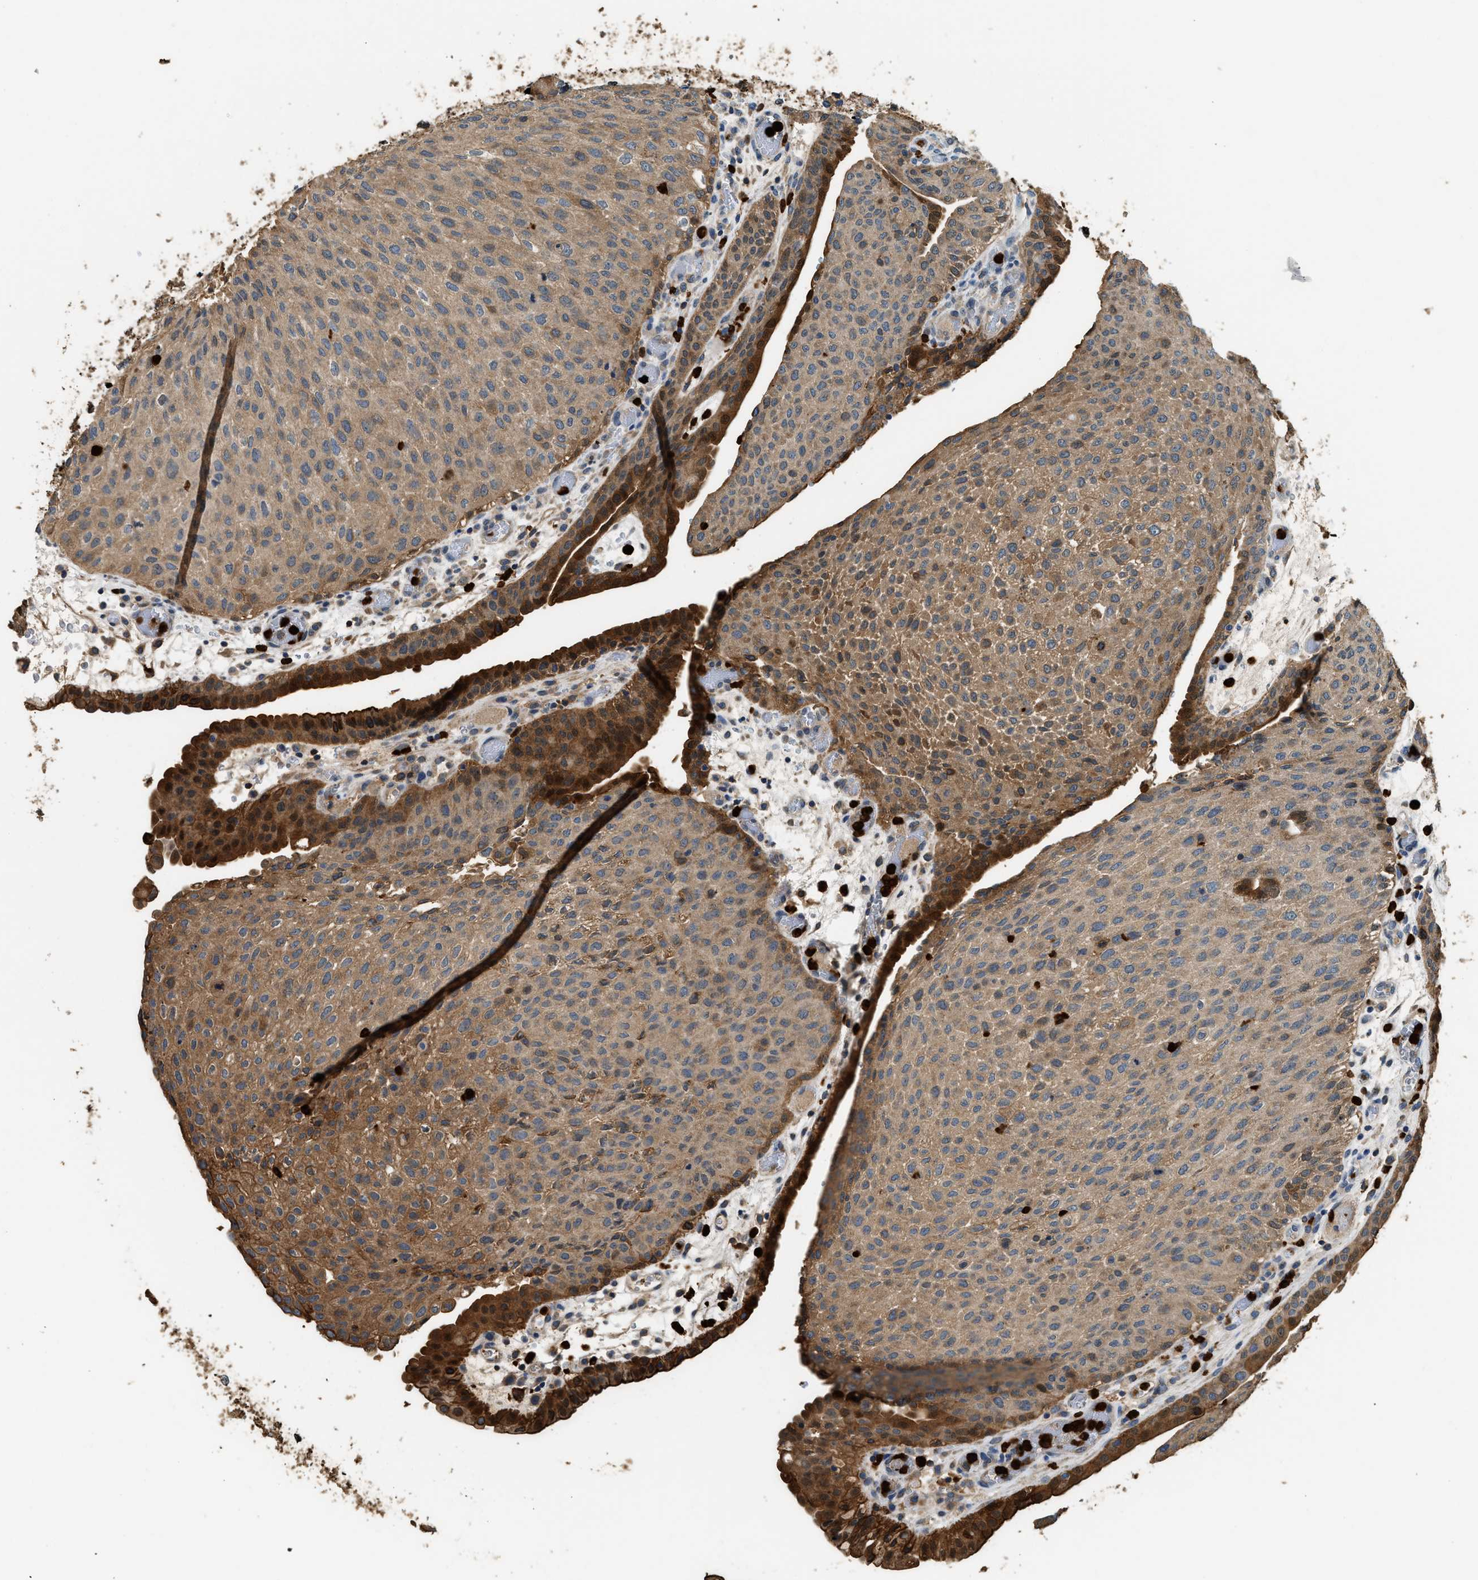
{"staining": {"intensity": "moderate", "quantity": ">75%", "location": "cytoplasmic/membranous"}, "tissue": "urothelial cancer", "cell_type": "Tumor cells", "image_type": "cancer", "snomed": [{"axis": "morphology", "description": "Urothelial carcinoma, Low grade"}, {"axis": "morphology", "description": "Urothelial carcinoma, High grade"}, {"axis": "topography", "description": "Urinary bladder"}], "caption": "Moderate cytoplasmic/membranous positivity for a protein is appreciated in about >75% of tumor cells of urothelial cancer using immunohistochemistry.", "gene": "ANXA3", "patient": {"sex": "male", "age": 35}}